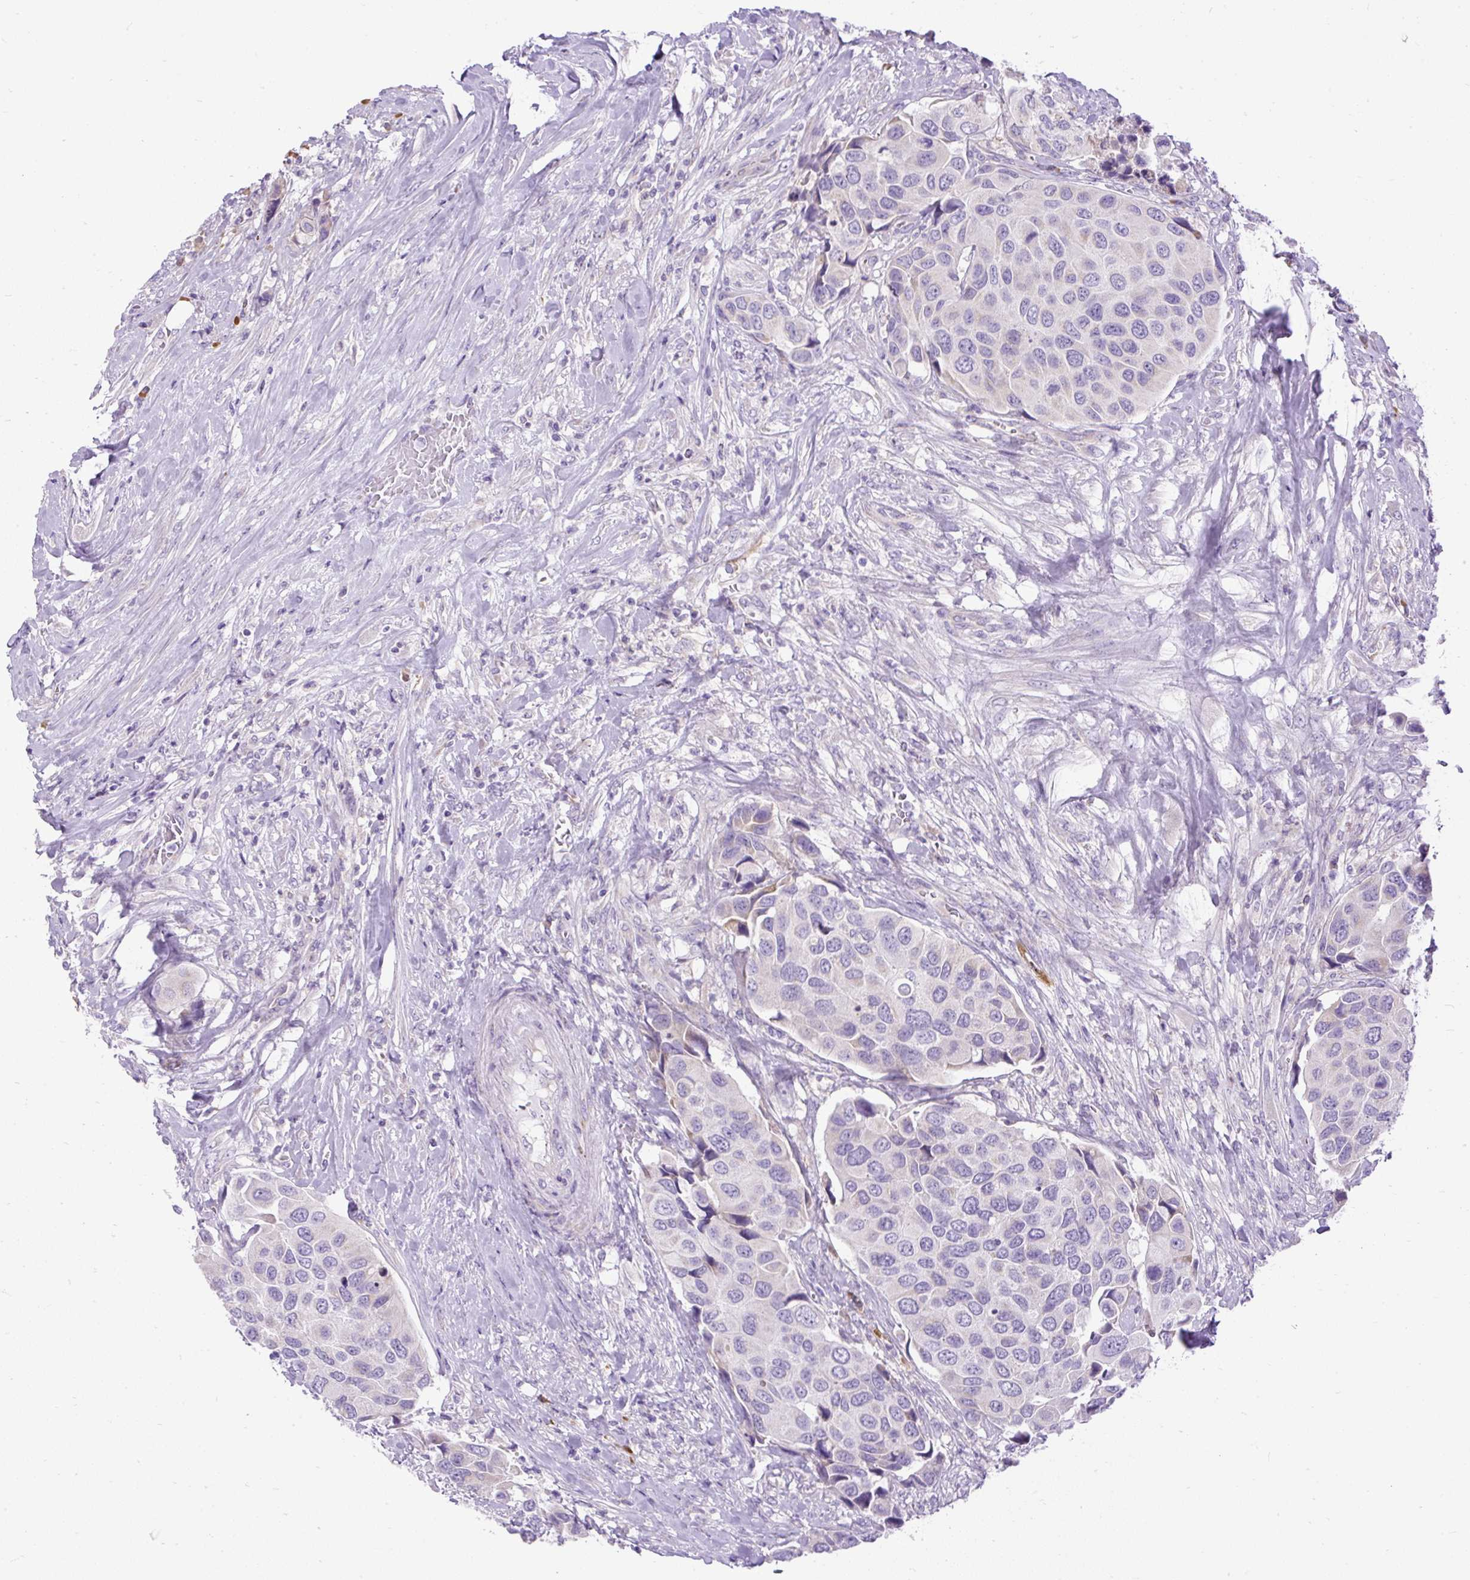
{"staining": {"intensity": "negative", "quantity": "none", "location": "none"}, "tissue": "urothelial cancer", "cell_type": "Tumor cells", "image_type": "cancer", "snomed": [{"axis": "morphology", "description": "Urothelial carcinoma, High grade"}, {"axis": "topography", "description": "Urinary bladder"}], "caption": "Tumor cells show no significant protein expression in urothelial carcinoma (high-grade).", "gene": "SYBU", "patient": {"sex": "male", "age": 74}}